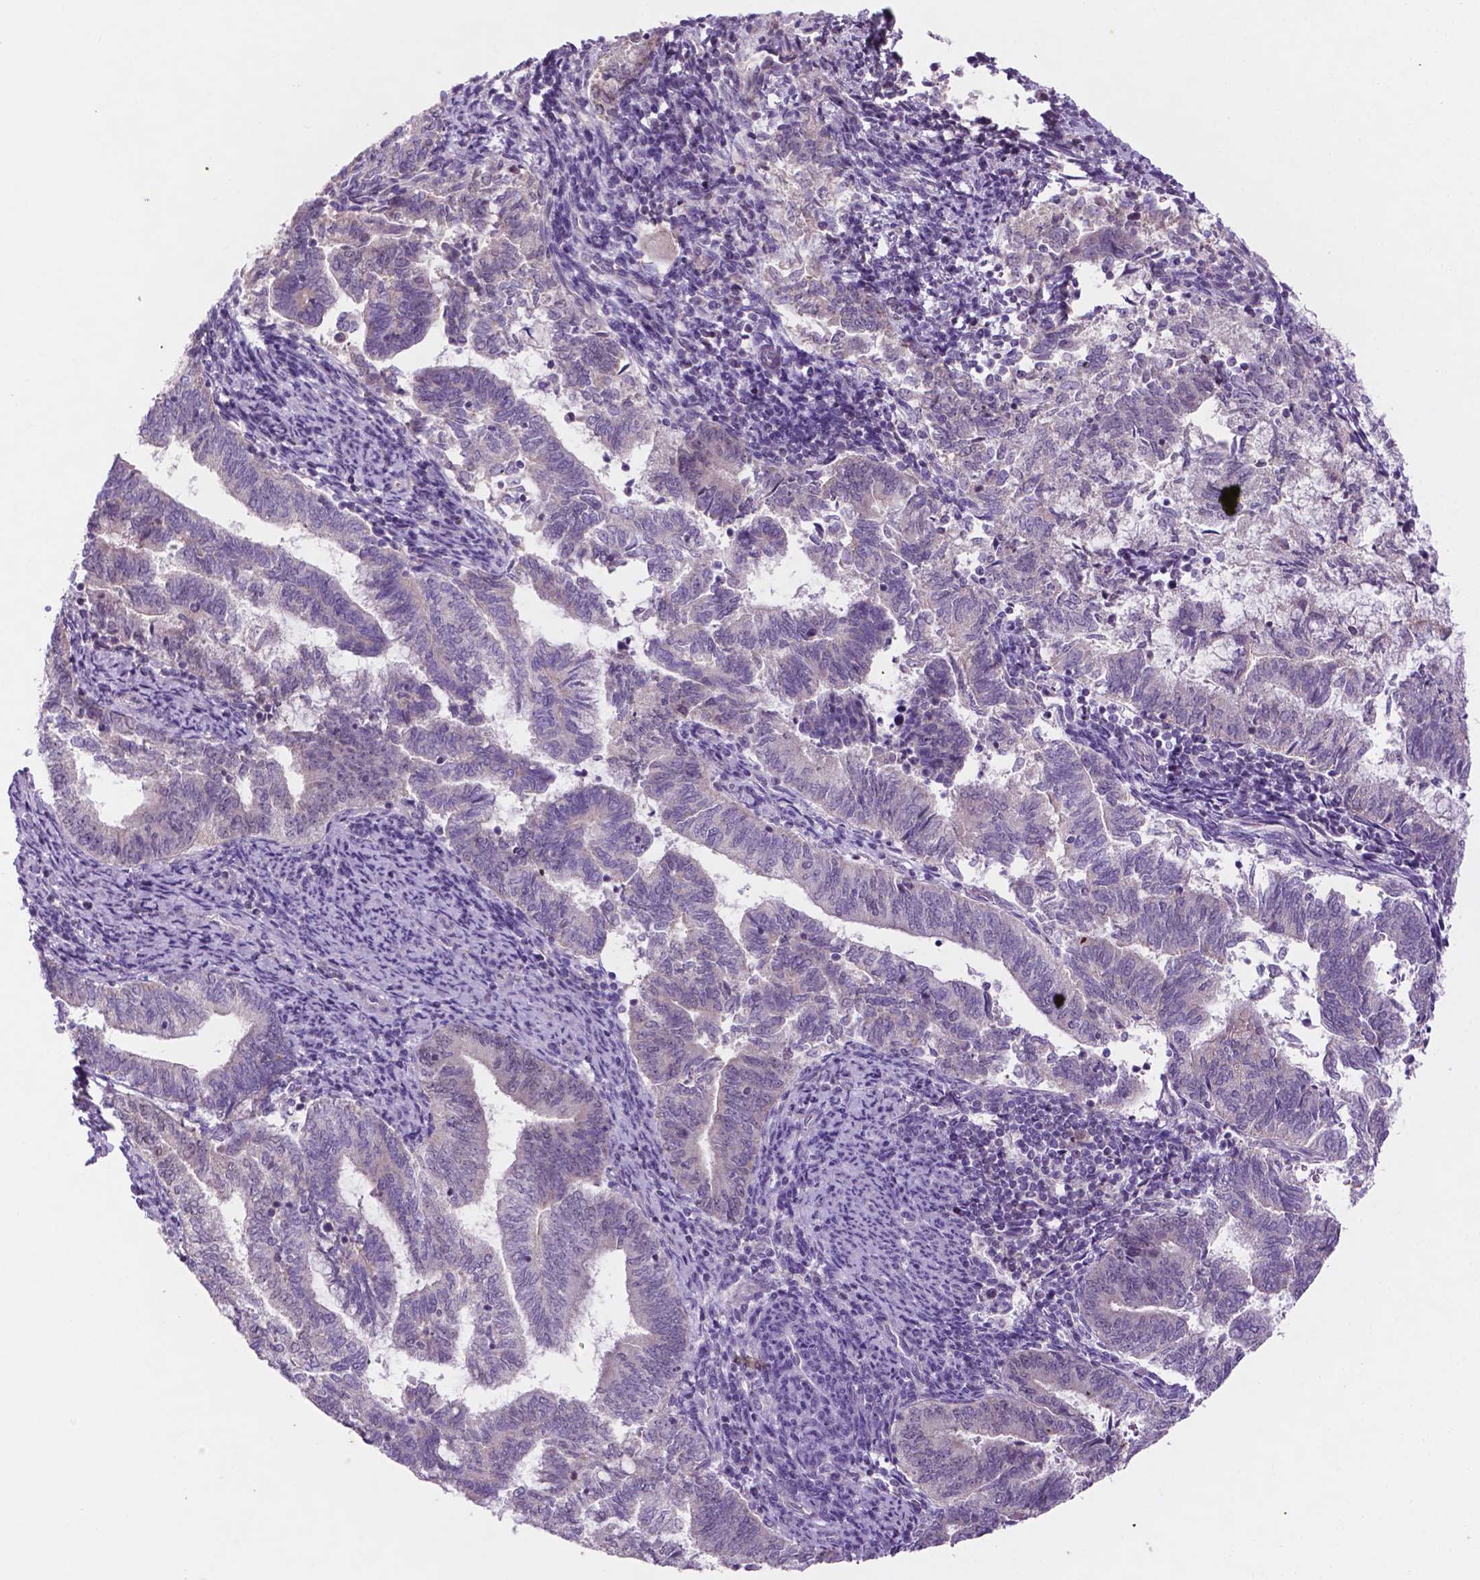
{"staining": {"intensity": "negative", "quantity": "none", "location": "none"}, "tissue": "endometrial cancer", "cell_type": "Tumor cells", "image_type": "cancer", "snomed": [{"axis": "morphology", "description": "Adenocarcinoma, NOS"}, {"axis": "topography", "description": "Endometrium"}], "caption": "Tumor cells show no significant staining in adenocarcinoma (endometrial).", "gene": "FAM50B", "patient": {"sex": "female", "age": 65}}